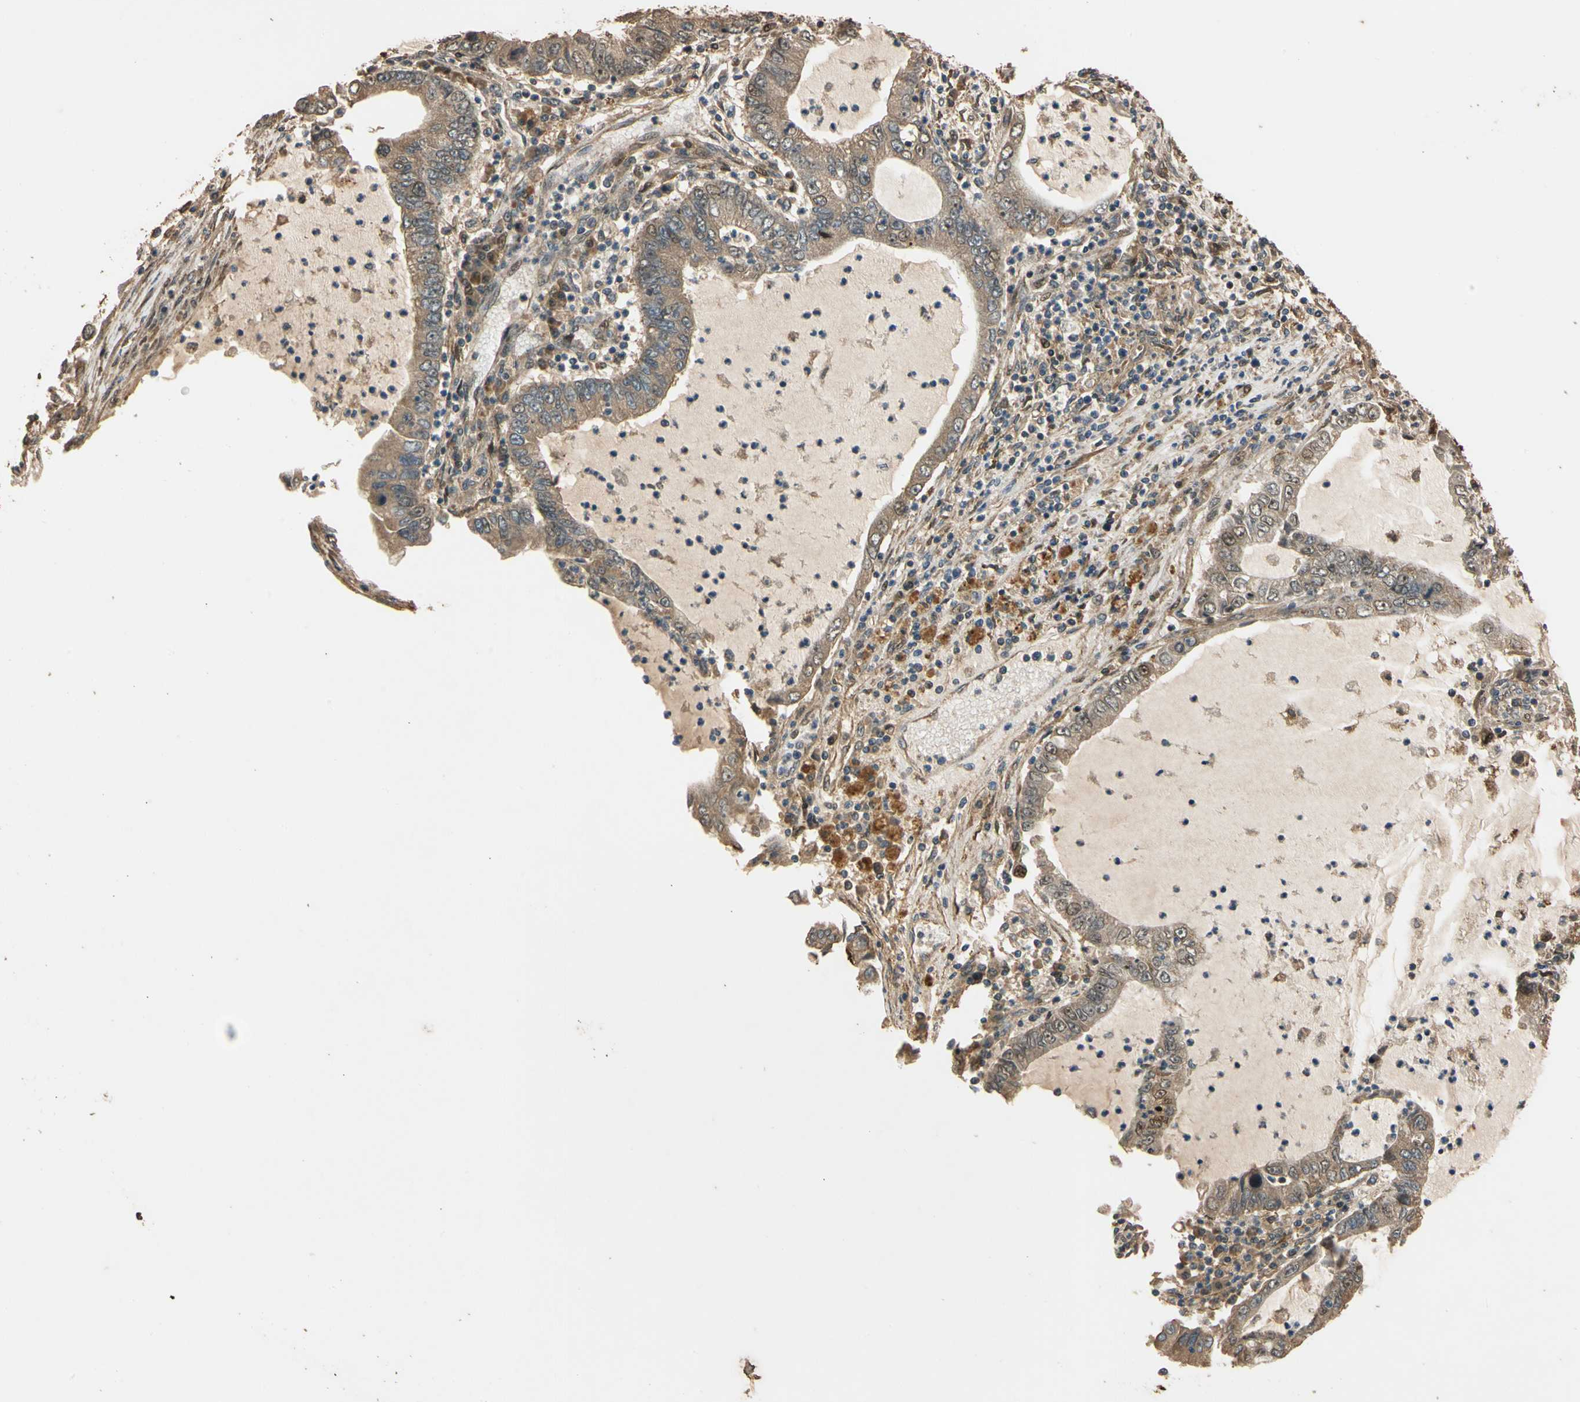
{"staining": {"intensity": "moderate", "quantity": ">75%", "location": "cytoplasmic/membranous"}, "tissue": "lung cancer", "cell_type": "Tumor cells", "image_type": "cancer", "snomed": [{"axis": "morphology", "description": "Adenocarcinoma, NOS"}, {"axis": "topography", "description": "Lung"}], "caption": "IHC micrograph of neoplastic tissue: lung cancer (adenocarcinoma) stained using immunohistochemistry exhibits medium levels of moderate protein expression localized specifically in the cytoplasmic/membranous of tumor cells, appearing as a cytoplasmic/membranous brown color.", "gene": "MGRN1", "patient": {"sex": "female", "age": 51}}